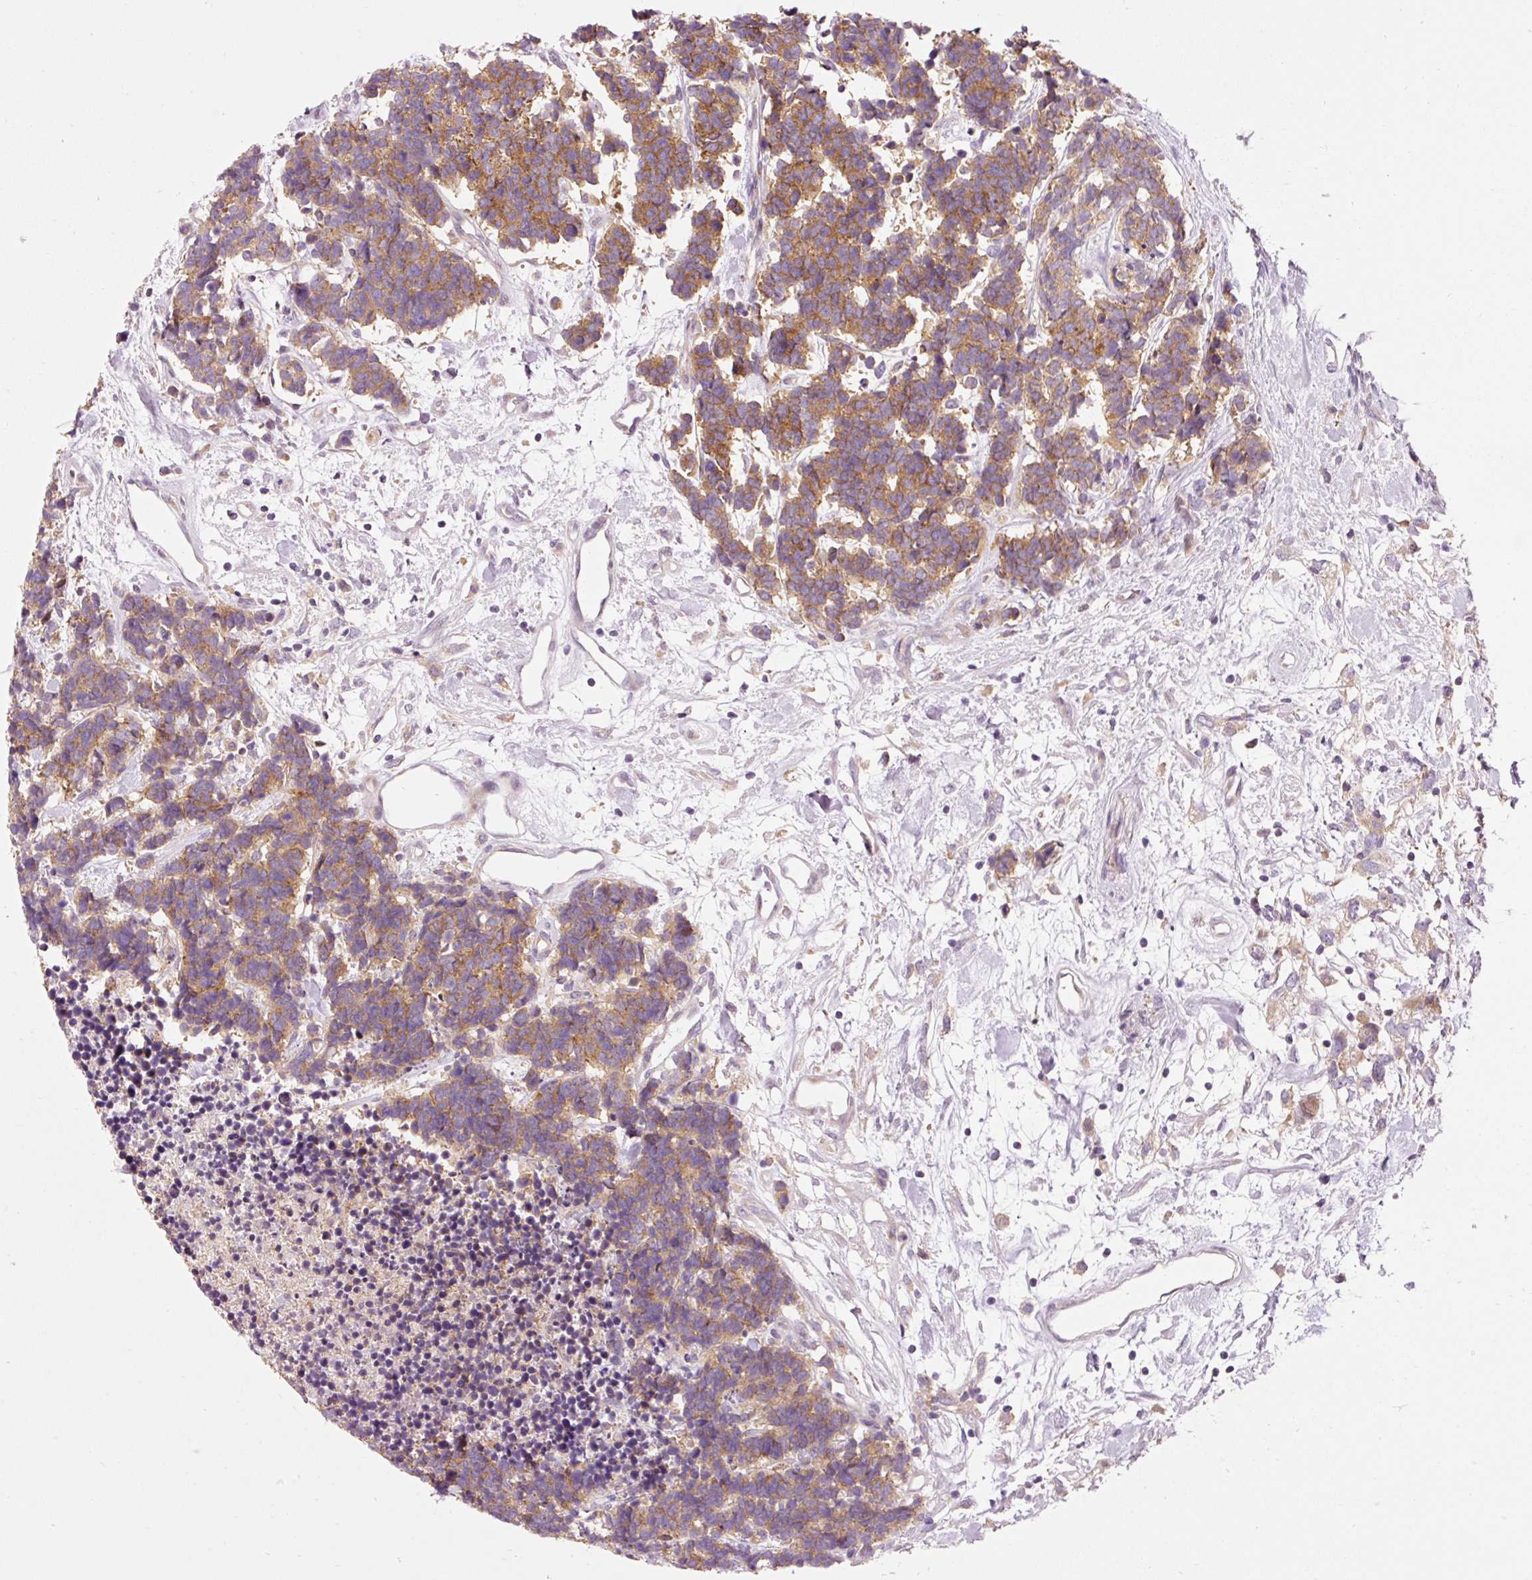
{"staining": {"intensity": "moderate", "quantity": ">75%", "location": "cytoplasmic/membranous"}, "tissue": "carcinoid", "cell_type": "Tumor cells", "image_type": "cancer", "snomed": [{"axis": "morphology", "description": "Carcinoma, NOS"}, {"axis": "morphology", "description": "Carcinoid, malignant, NOS"}, {"axis": "topography", "description": "Urinary bladder"}], "caption": "A high-resolution photomicrograph shows IHC staining of carcinoma, which reveals moderate cytoplasmic/membranous positivity in approximately >75% of tumor cells.", "gene": "NAPA", "patient": {"sex": "male", "age": 57}}